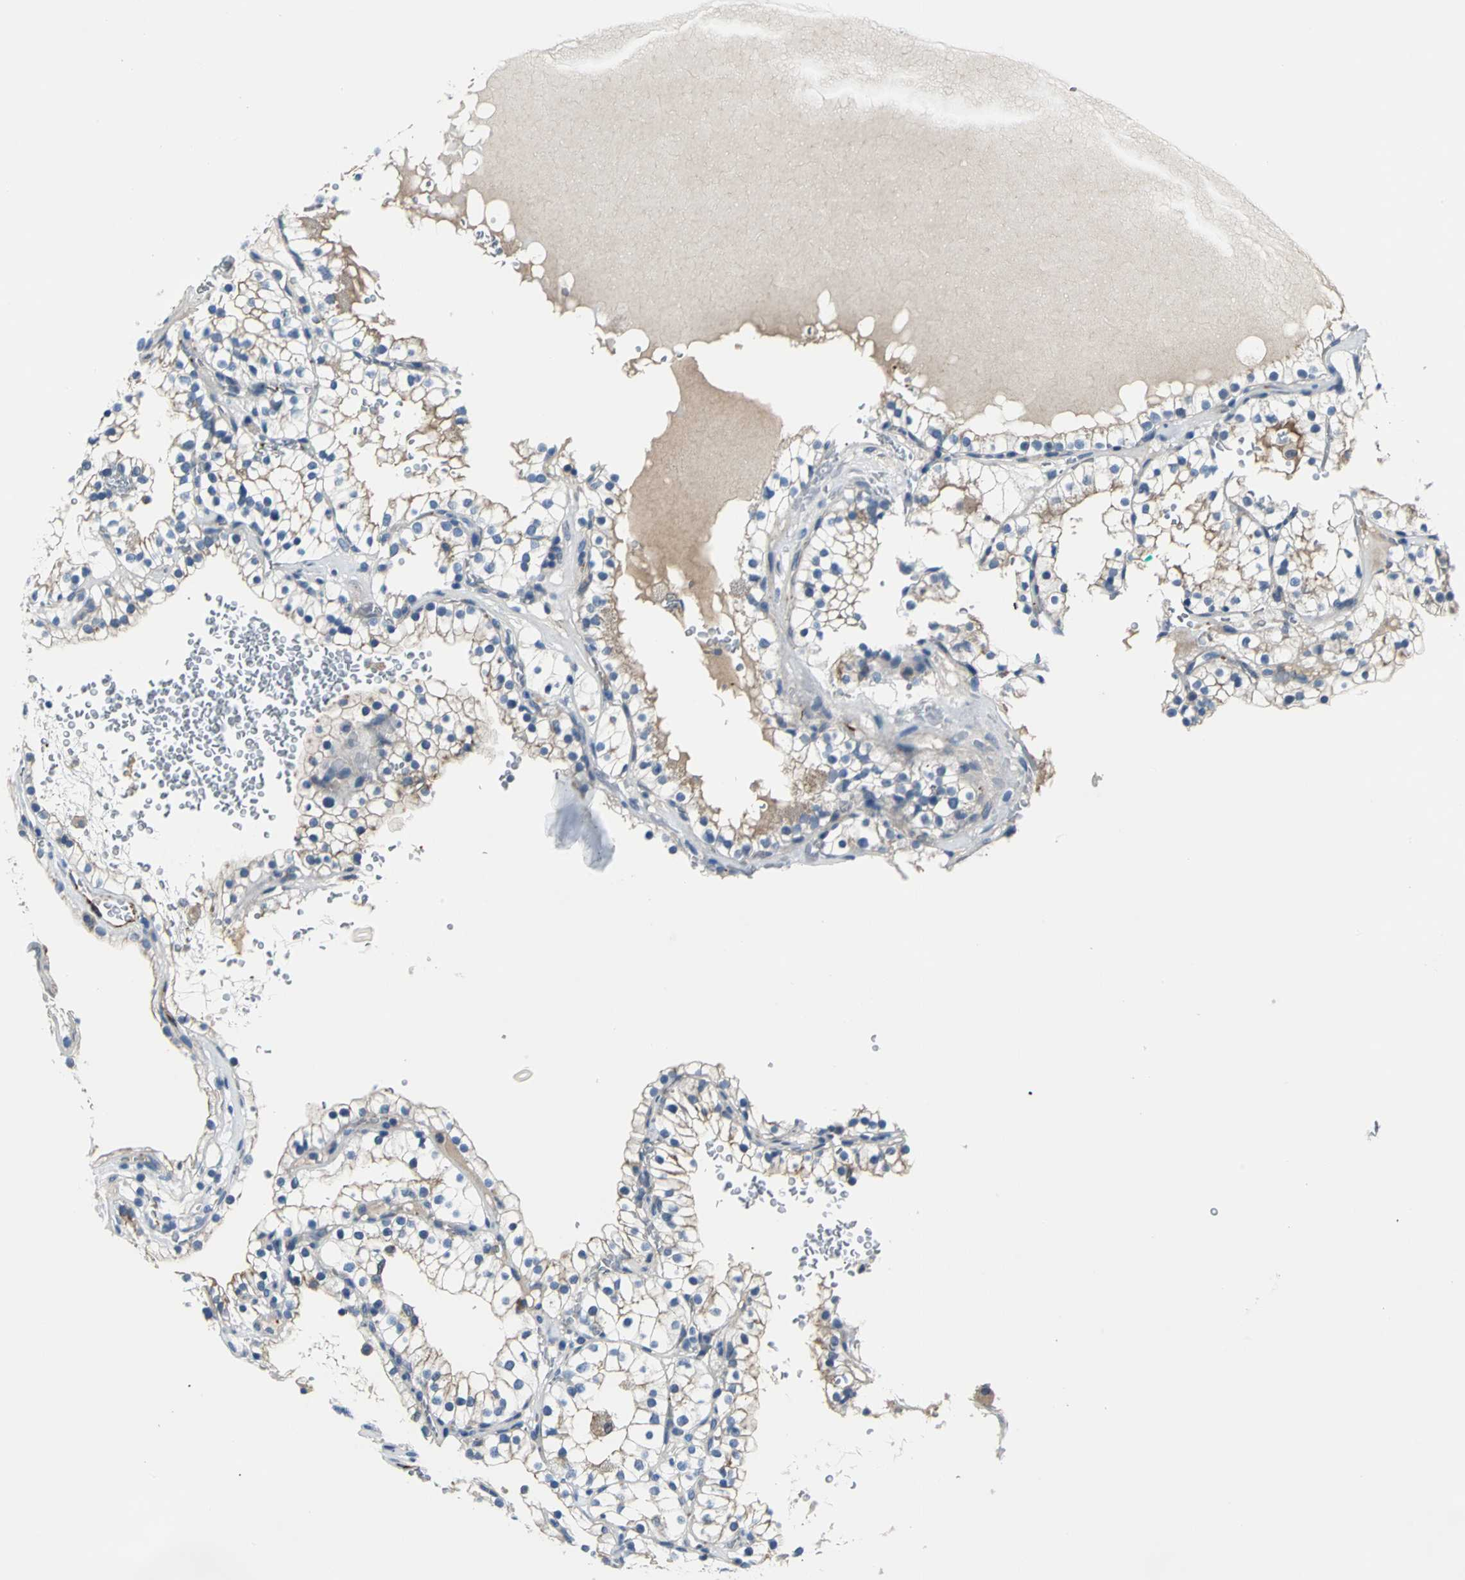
{"staining": {"intensity": "moderate", "quantity": "<25%", "location": "cytoplasmic/membranous"}, "tissue": "renal cancer", "cell_type": "Tumor cells", "image_type": "cancer", "snomed": [{"axis": "morphology", "description": "Adenocarcinoma, NOS"}, {"axis": "topography", "description": "Kidney"}], "caption": "This micrograph demonstrates IHC staining of adenocarcinoma (renal), with low moderate cytoplasmic/membranous expression in about <25% of tumor cells.", "gene": "SELP", "patient": {"sex": "female", "age": 41}}